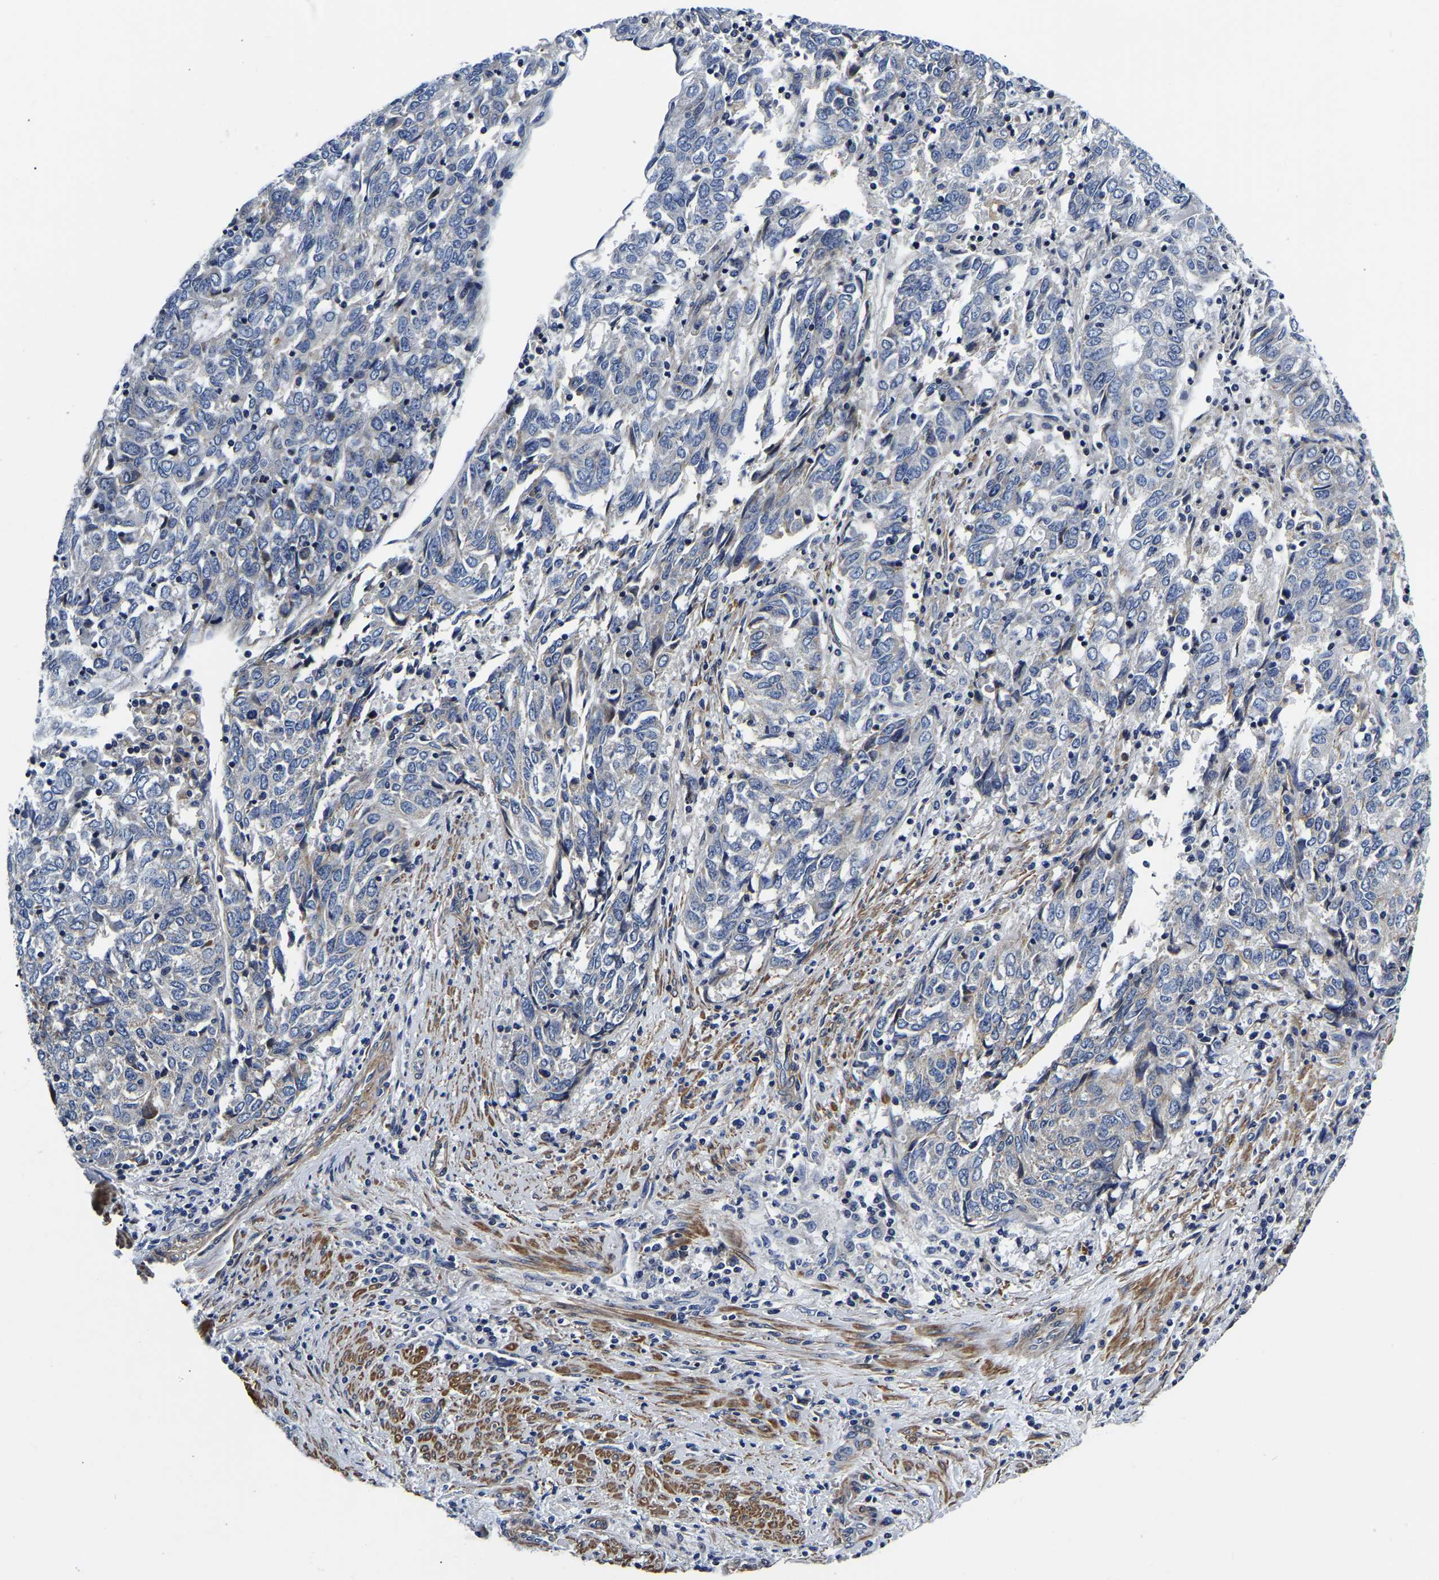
{"staining": {"intensity": "negative", "quantity": "none", "location": "none"}, "tissue": "endometrial cancer", "cell_type": "Tumor cells", "image_type": "cancer", "snomed": [{"axis": "morphology", "description": "Adenocarcinoma, NOS"}, {"axis": "topography", "description": "Endometrium"}], "caption": "Tumor cells show no significant protein positivity in endometrial adenocarcinoma.", "gene": "KCTD17", "patient": {"sex": "female", "age": 80}}